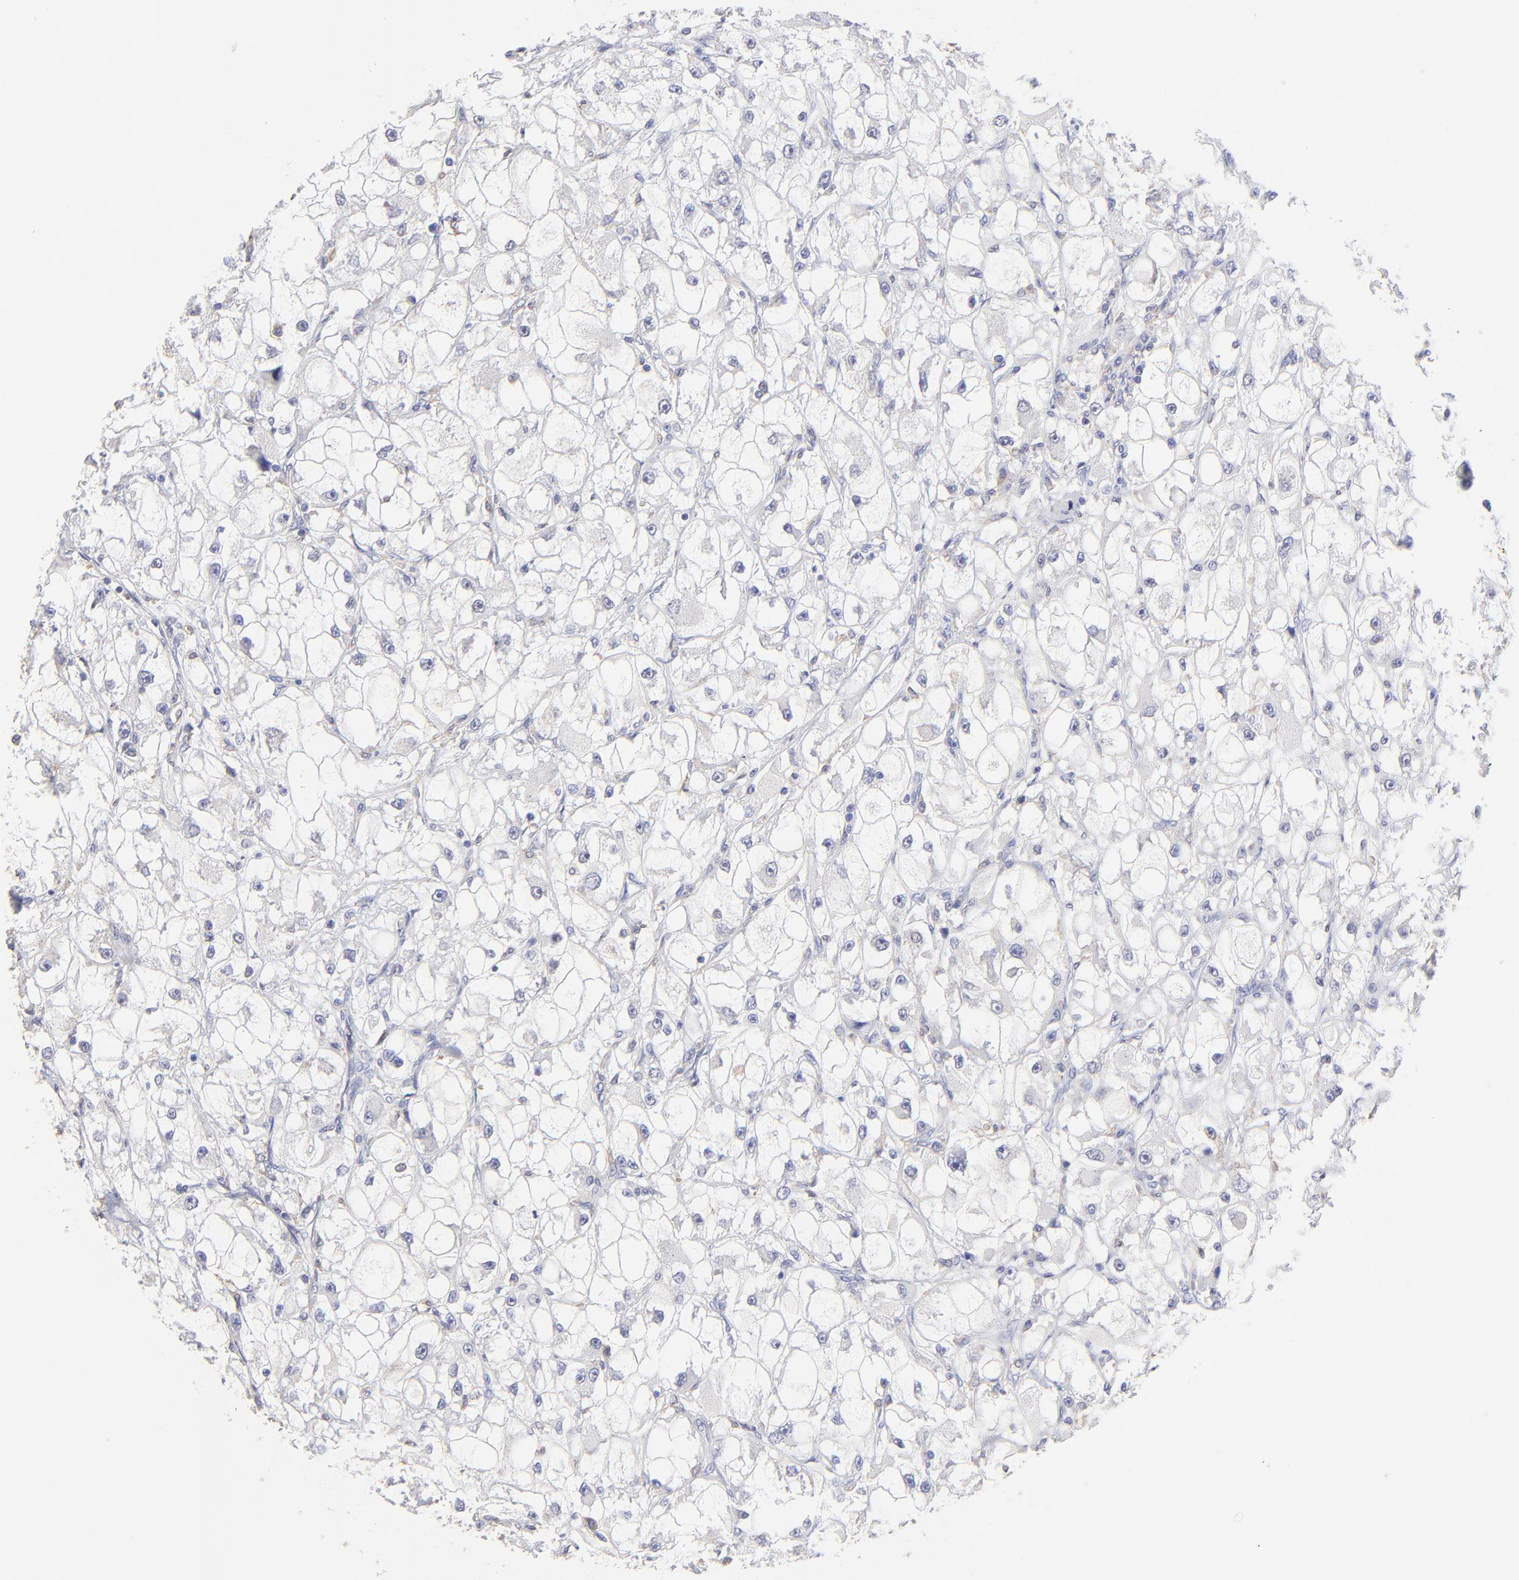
{"staining": {"intensity": "negative", "quantity": "none", "location": "none"}, "tissue": "renal cancer", "cell_type": "Tumor cells", "image_type": "cancer", "snomed": [{"axis": "morphology", "description": "Adenocarcinoma, NOS"}, {"axis": "topography", "description": "Kidney"}], "caption": "Protein analysis of renal cancer (adenocarcinoma) displays no significant expression in tumor cells.", "gene": "LHFPL1", "patient": {"sex": "female", "age": 73}}